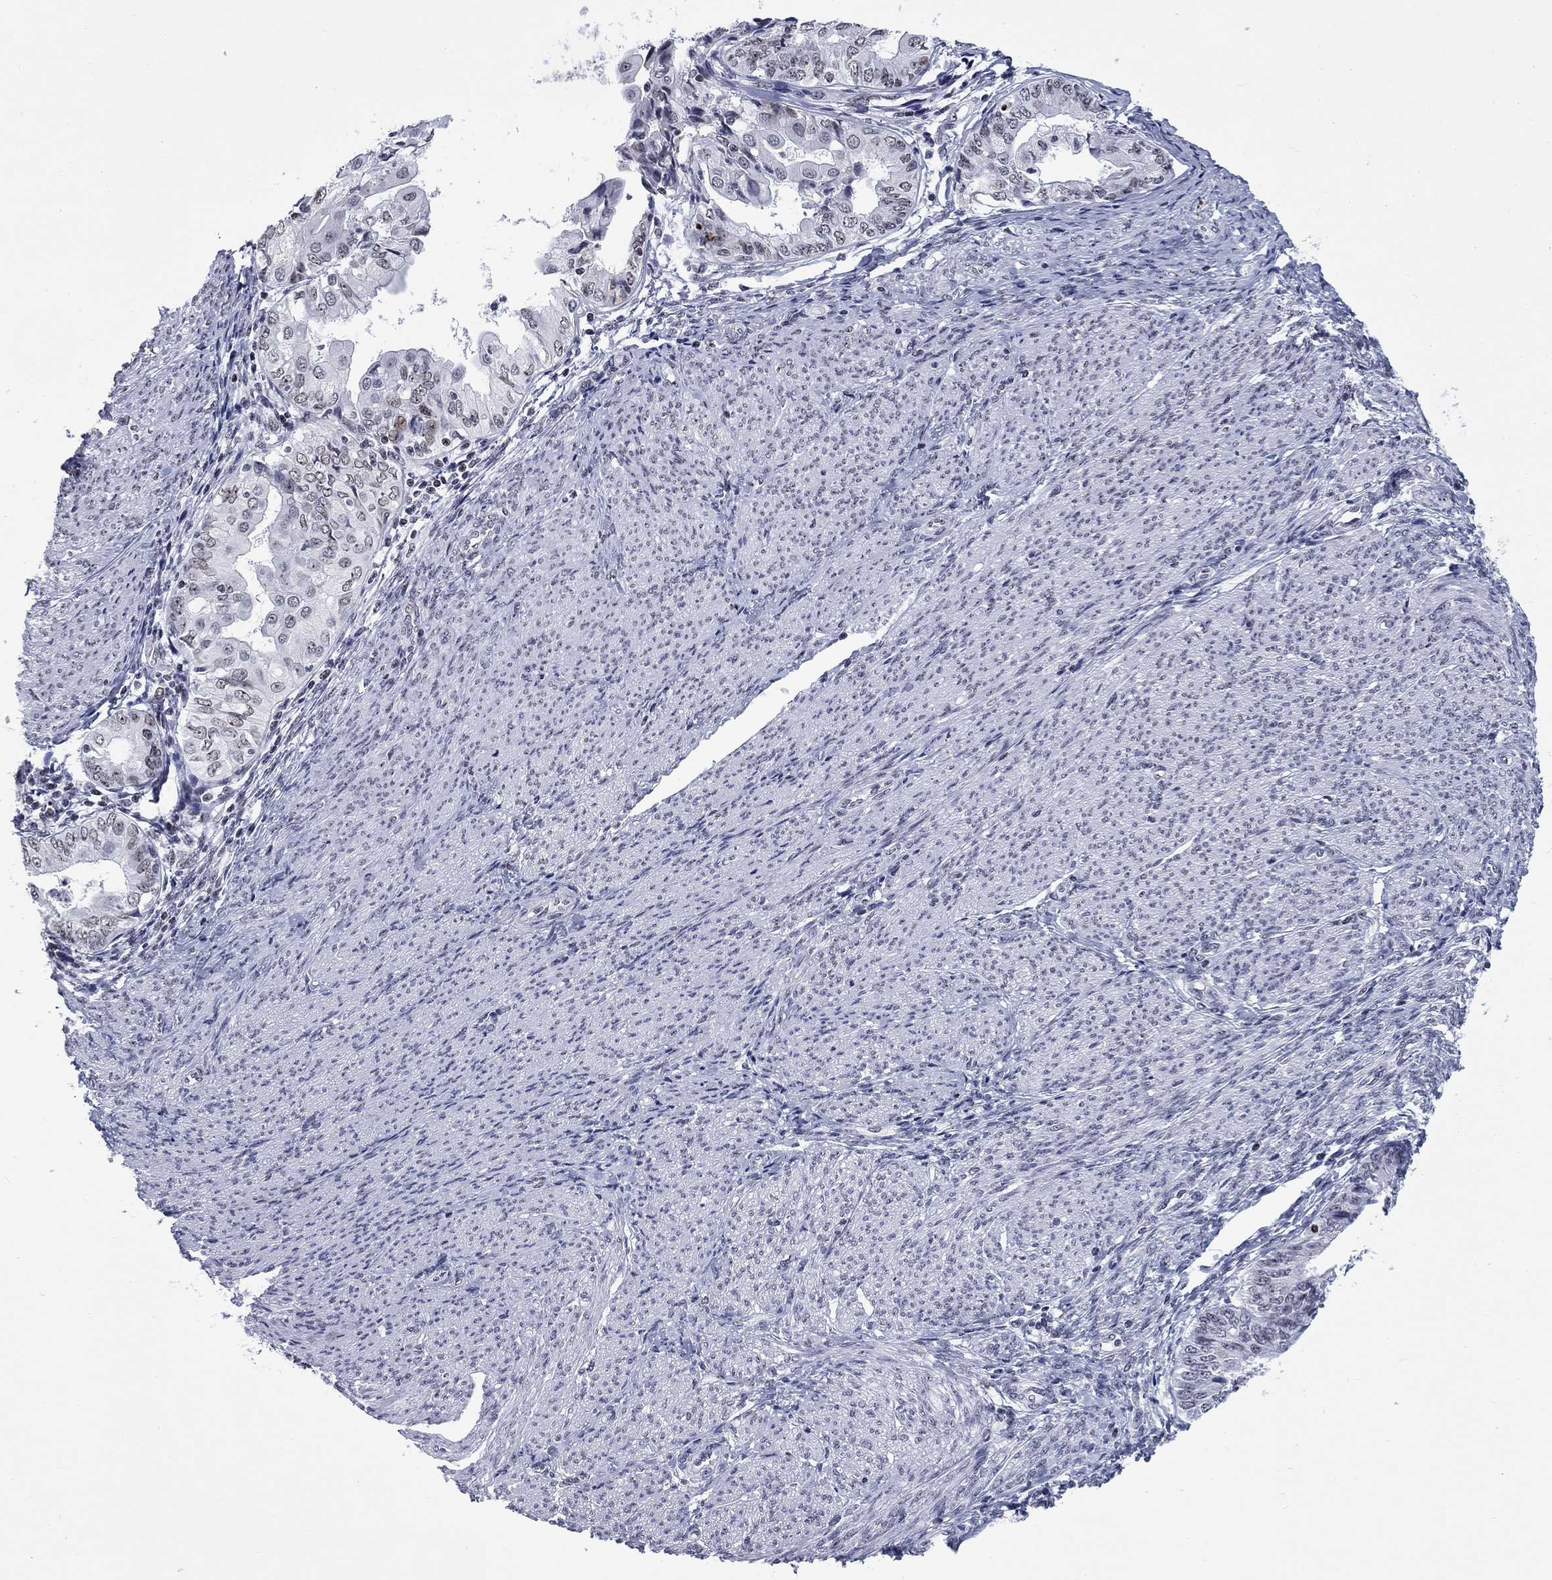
{"staining": {"intensity": "negative", "quantity": "none", "location": "none"}, "tissue": "endometrial cancer", "cell_type": "Tumor cells", "image_type": "cancer", "snomed": [{"axis": "morphology", "description": "Adenocarcinoma, NOS"}, {"axis": "topography", "description": "Endometrium"}], "caption": "High power microscopy image of an immunohistochemistry (IHC) histopathology image of endometrial adenocarcinoma, revealing no significant expression in tumor cells.", "gene": "CSRNP3", "patient": {"sex": "female", "age": 68}}